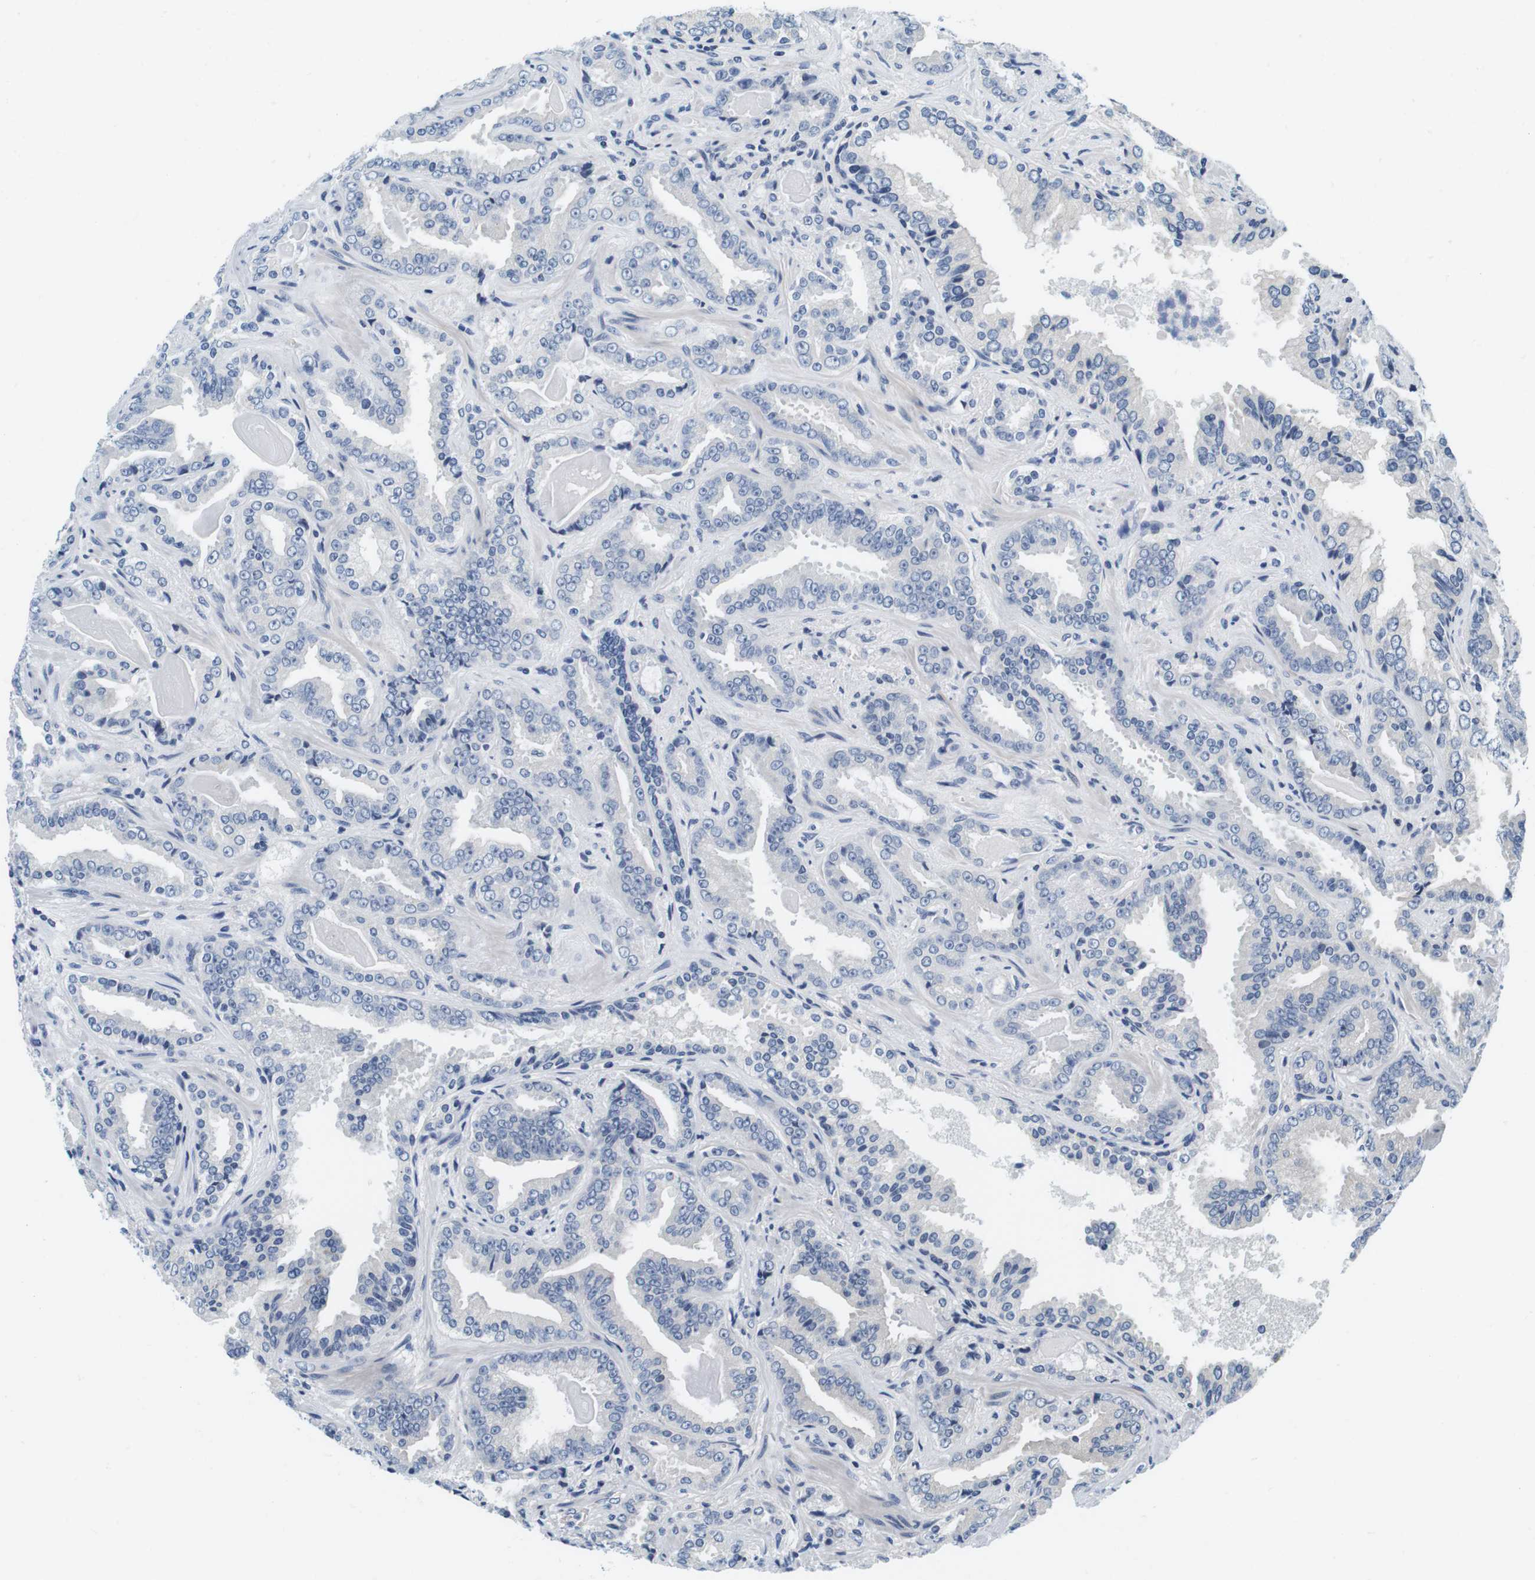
{"staining": {"intensity": "negative", "quantity": "none", "location": "none"}, "tissue": "prostate cancer", "cell_type": "Tumor cells", "image_type": "cancer", "snomed": [{"axis": "morphology", "description": "Adenocarcinoma, Low grade"}, {"axis": "topography", "description": "Prostate"}], "caption": "There is no significant staining in tumor cells of adenocarcinoma (low-grade) (prostate).", "gene": "KCNJ5", "patient": {"sex": "male", "age": 60}}